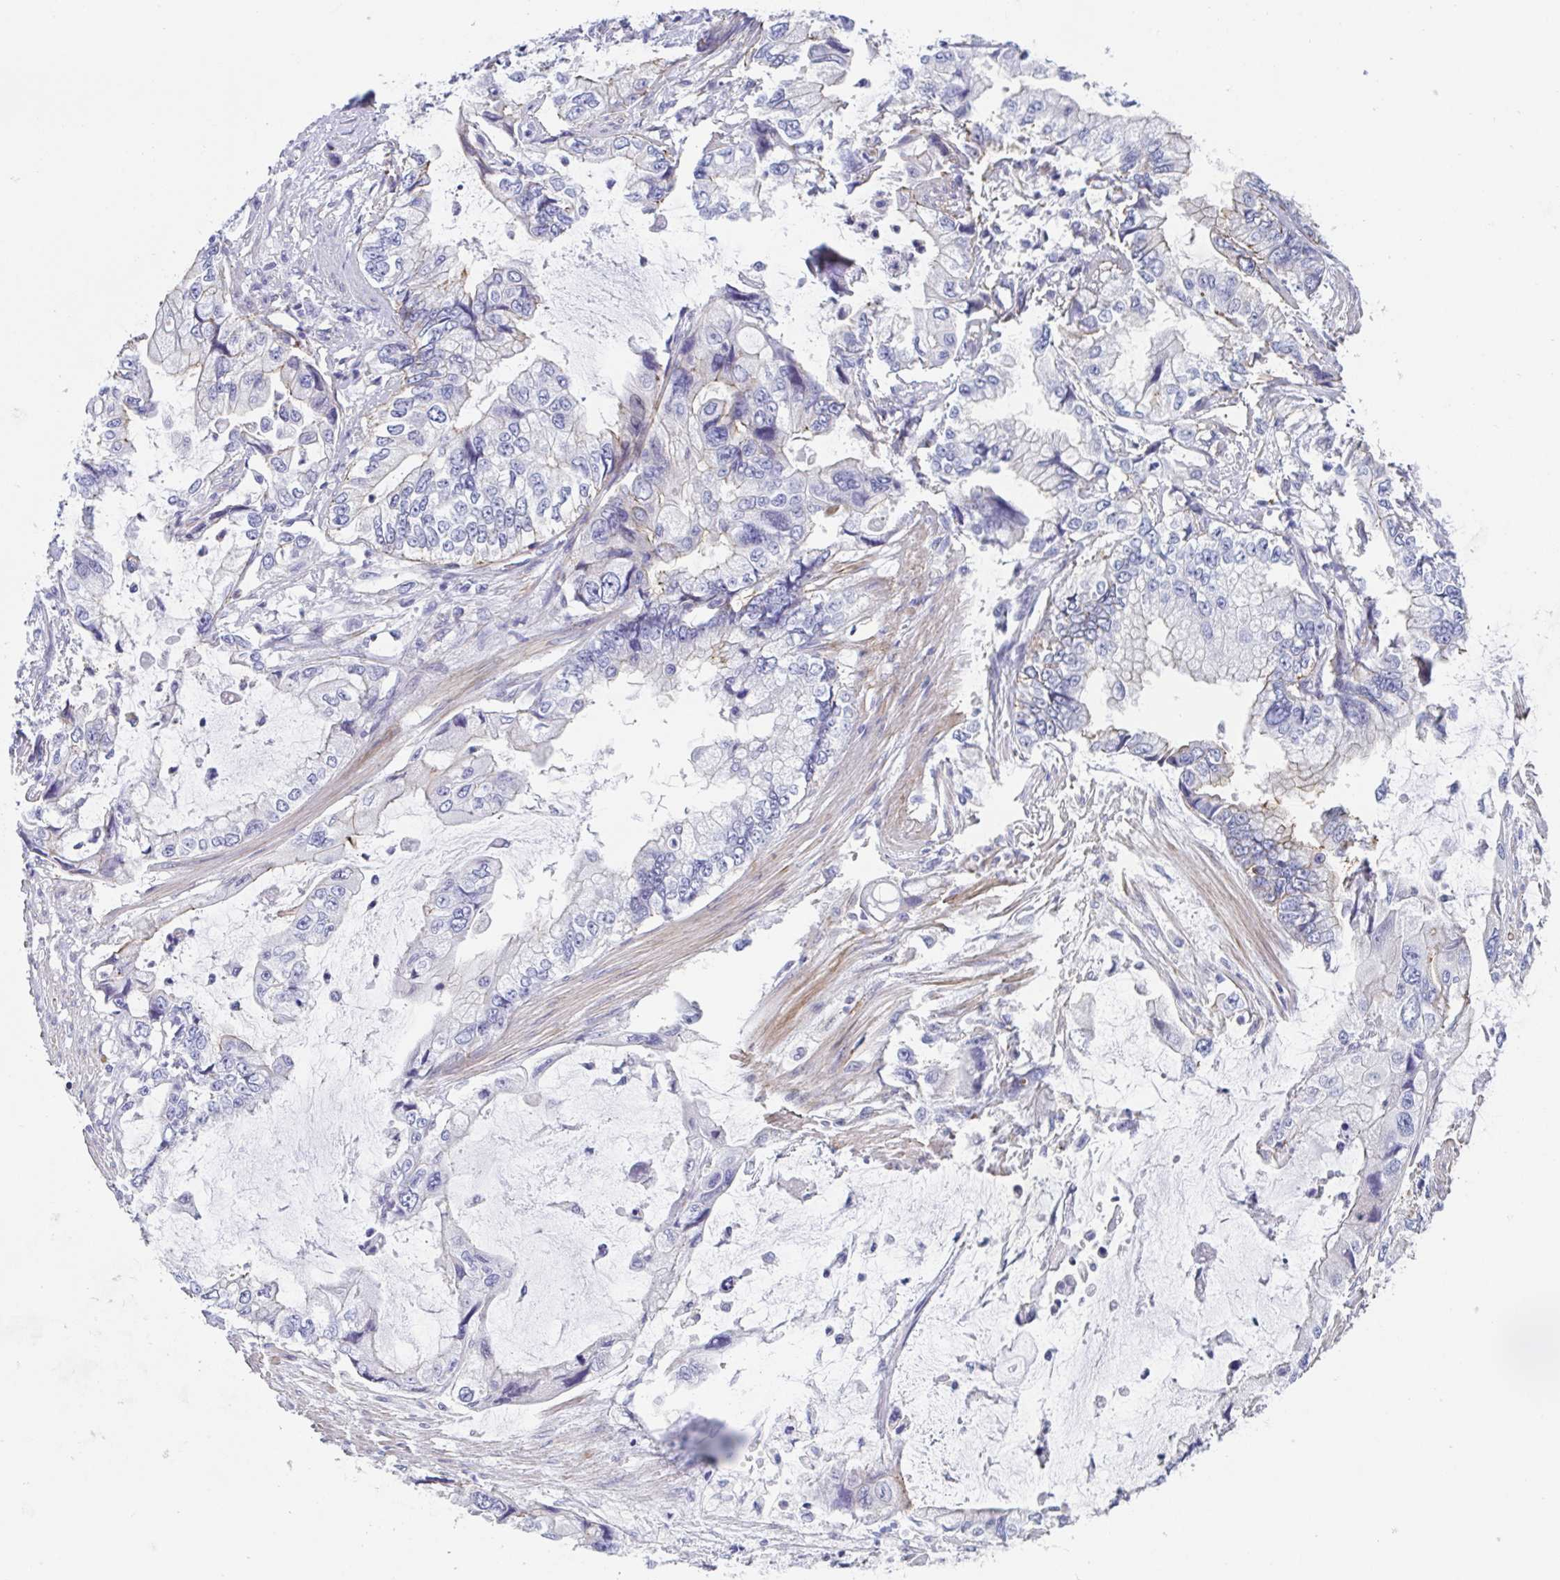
{"staining": {"intensity": "weak", "quantity": "<25%", "location": "cytoplasmic/membranous"}, "tissue": "stomach cancer", "cell_type": "Tumor cells", "image_type": "cancer", "snomed": [{"axis": "morphology", "description": "Adenocarcinoma, NOS"}, {"axis": "topography", "description": "Pancreas"}, {"axis": "topography", "description": "Stomach, upper"}, {"axis": "topography", "description": "Stomach"}], "caption": "The IHC micrograph has no significant expression in tumor cells of stomach cancer tissue.", "gene": "TRAM2", "patient": {"sex": "male", "age": 77}}